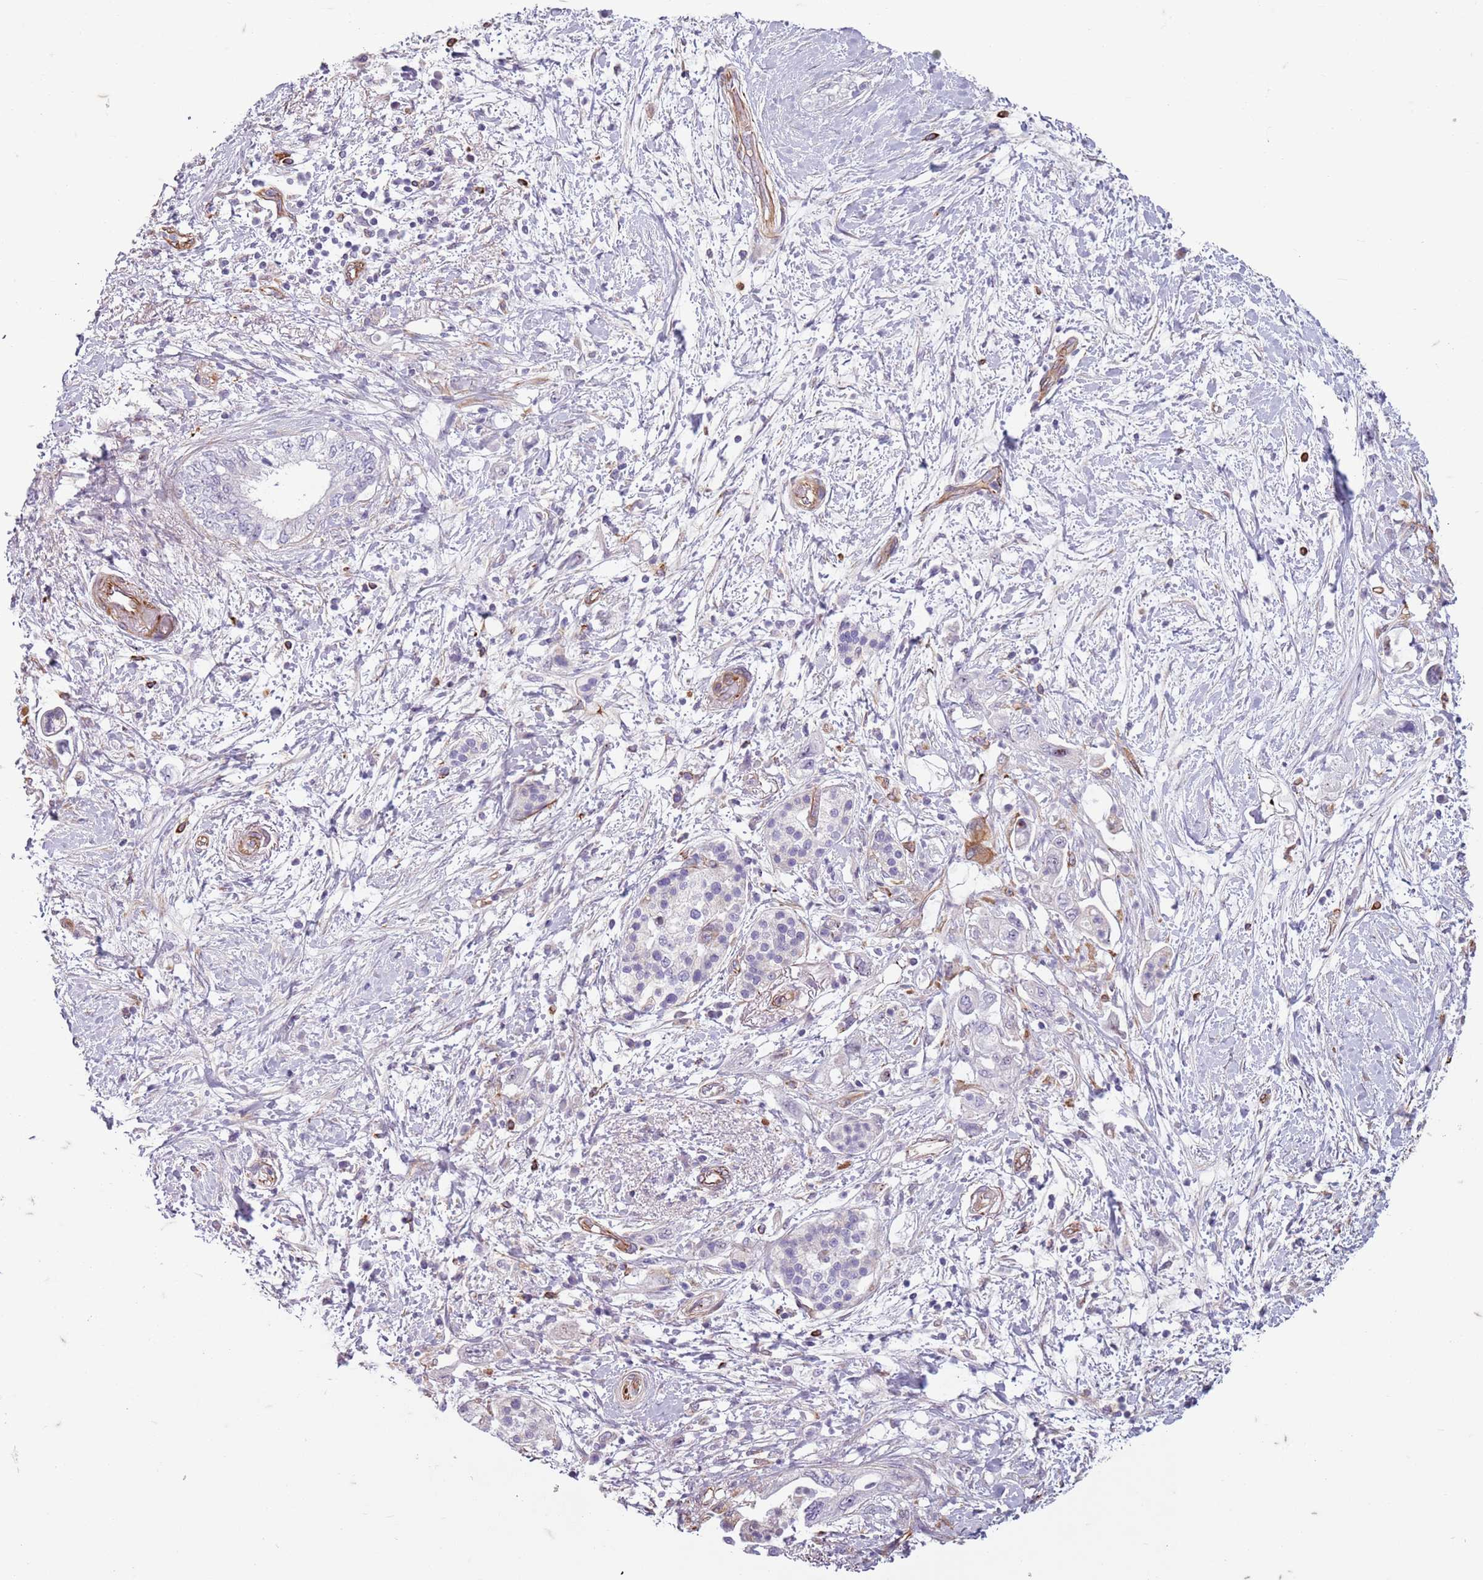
{"staining": {"intensity": "negative", "quantity": "none", "location": "none"}, "tissue": "pancreatic cancer", "cell_type": "Tumor cells", "image_type": "cancer", "snomed": [{"axis": "morphology", "description": "Adenocarcinoma, NOS"}, {"axis": "topography", "description": "Pancreas"}], "caption": "DAB immunohistochemical staining of pancreatic cancer exhibits no significant staining in tumor cells.", "gene": "TAS2R38", "patient": {"sex": "female", "age": 73}}